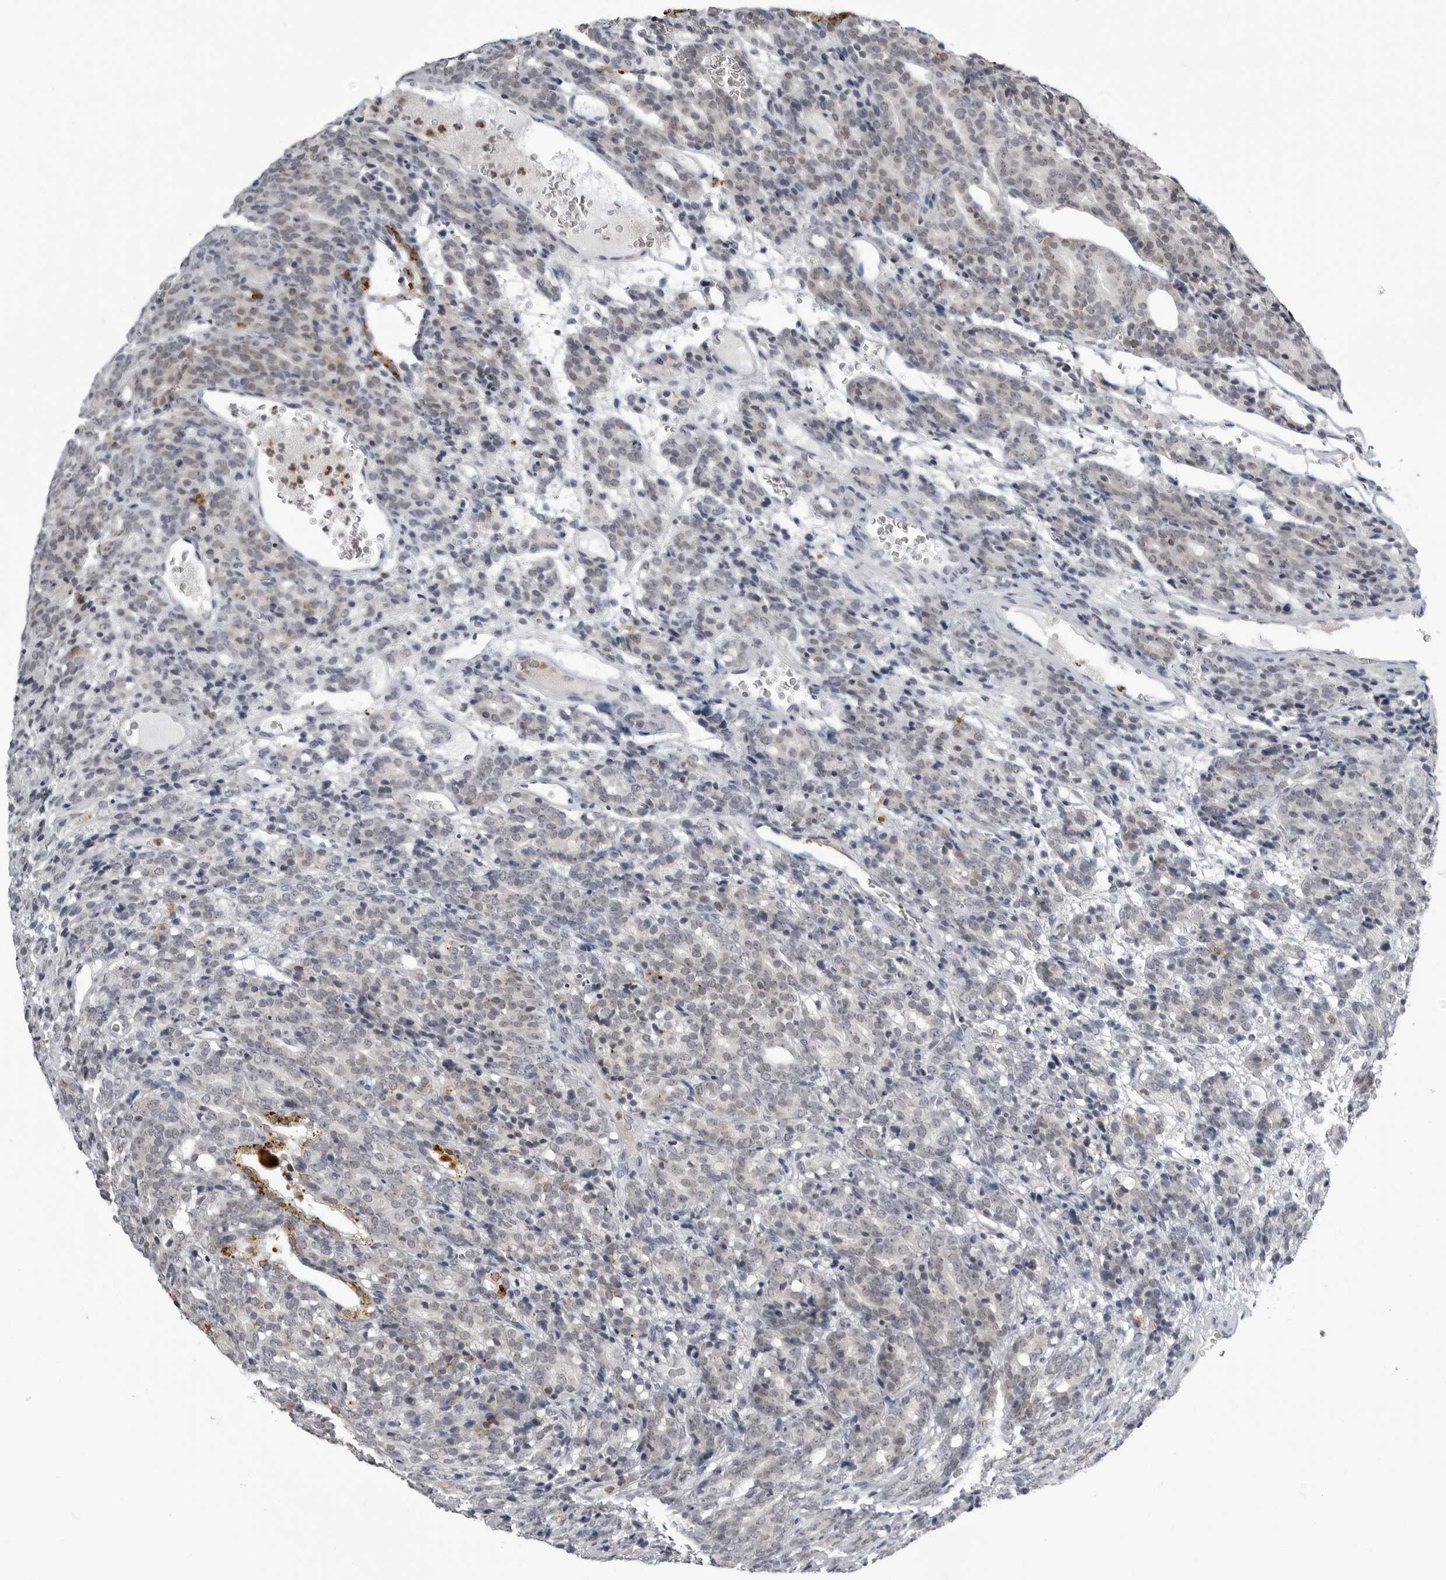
{"staining": {"intensity": "negative", "quantity": "none", "location": "none"}, "tissue": "prostate cancer", "cell_type": "Tumor cells", "image_type": "cancer", "snomed": [{"axis": "morphology", "description": "Adenocarcinoma, High grade"}, {"axis": "topography", "description": "Prostate"}], "caption": "The micrograph exhibits no staining of tumor cells in adenocarcinoma (high-grade) (prostate).", "gene": "RTCA", "patient": {"sex": "male", "age": 62}}